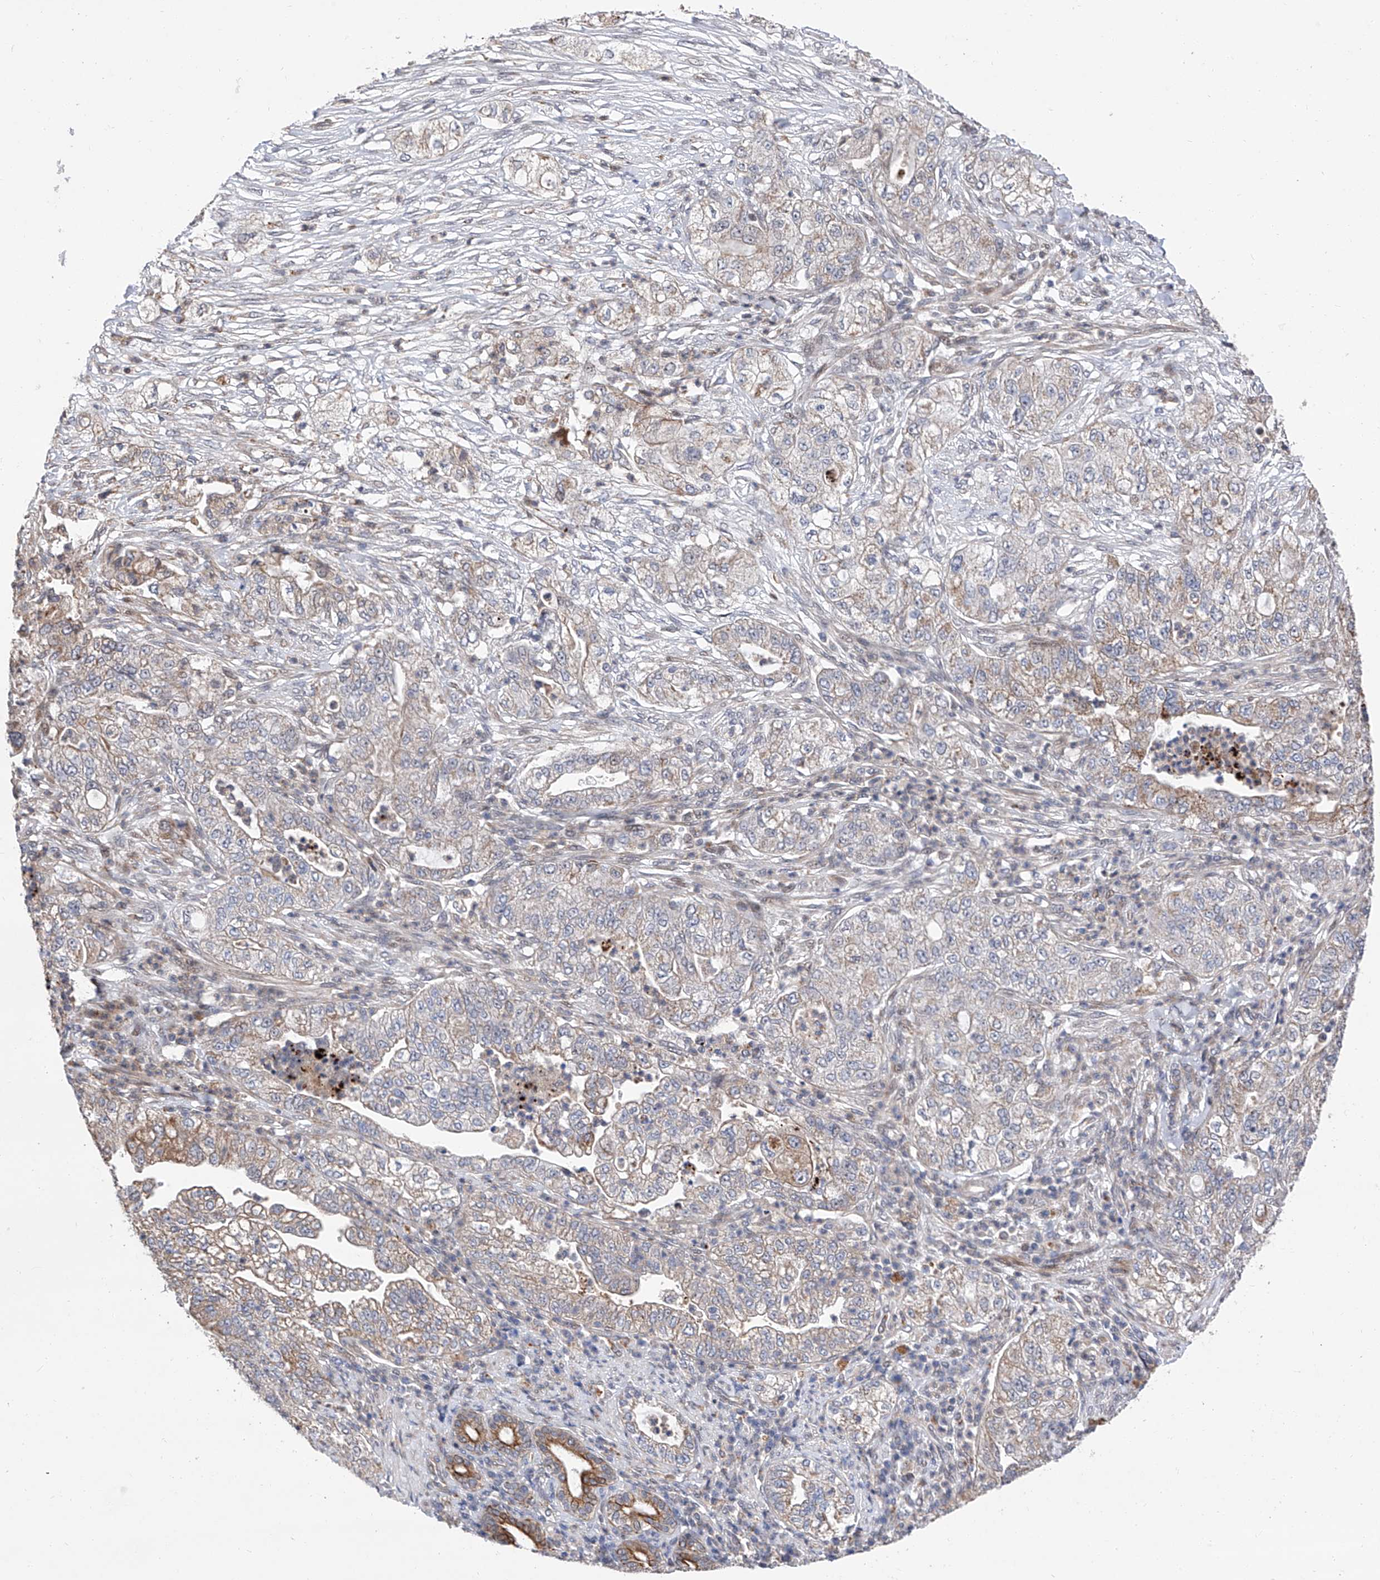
{"staining": {"intensity": "weak", "quantity": "<25%", "location": "cytoplasmic/membranous"}, "tissue": "pancreatic cancer", "cell_type": "Tumor cells", "image_type": "cancer", "snomed": [{"axis": "morphology", "description": "Adenocarcinoma, NOS"}, {"axis": "topography", "description": "Pancreas"}], "caption": "Pancreatic adenocarcinoma stained for a protein using immunohistochemistry reveals no staining tumor cells.", "gene": "FARP2", "patient": {"sex": "female", "age": 78}}